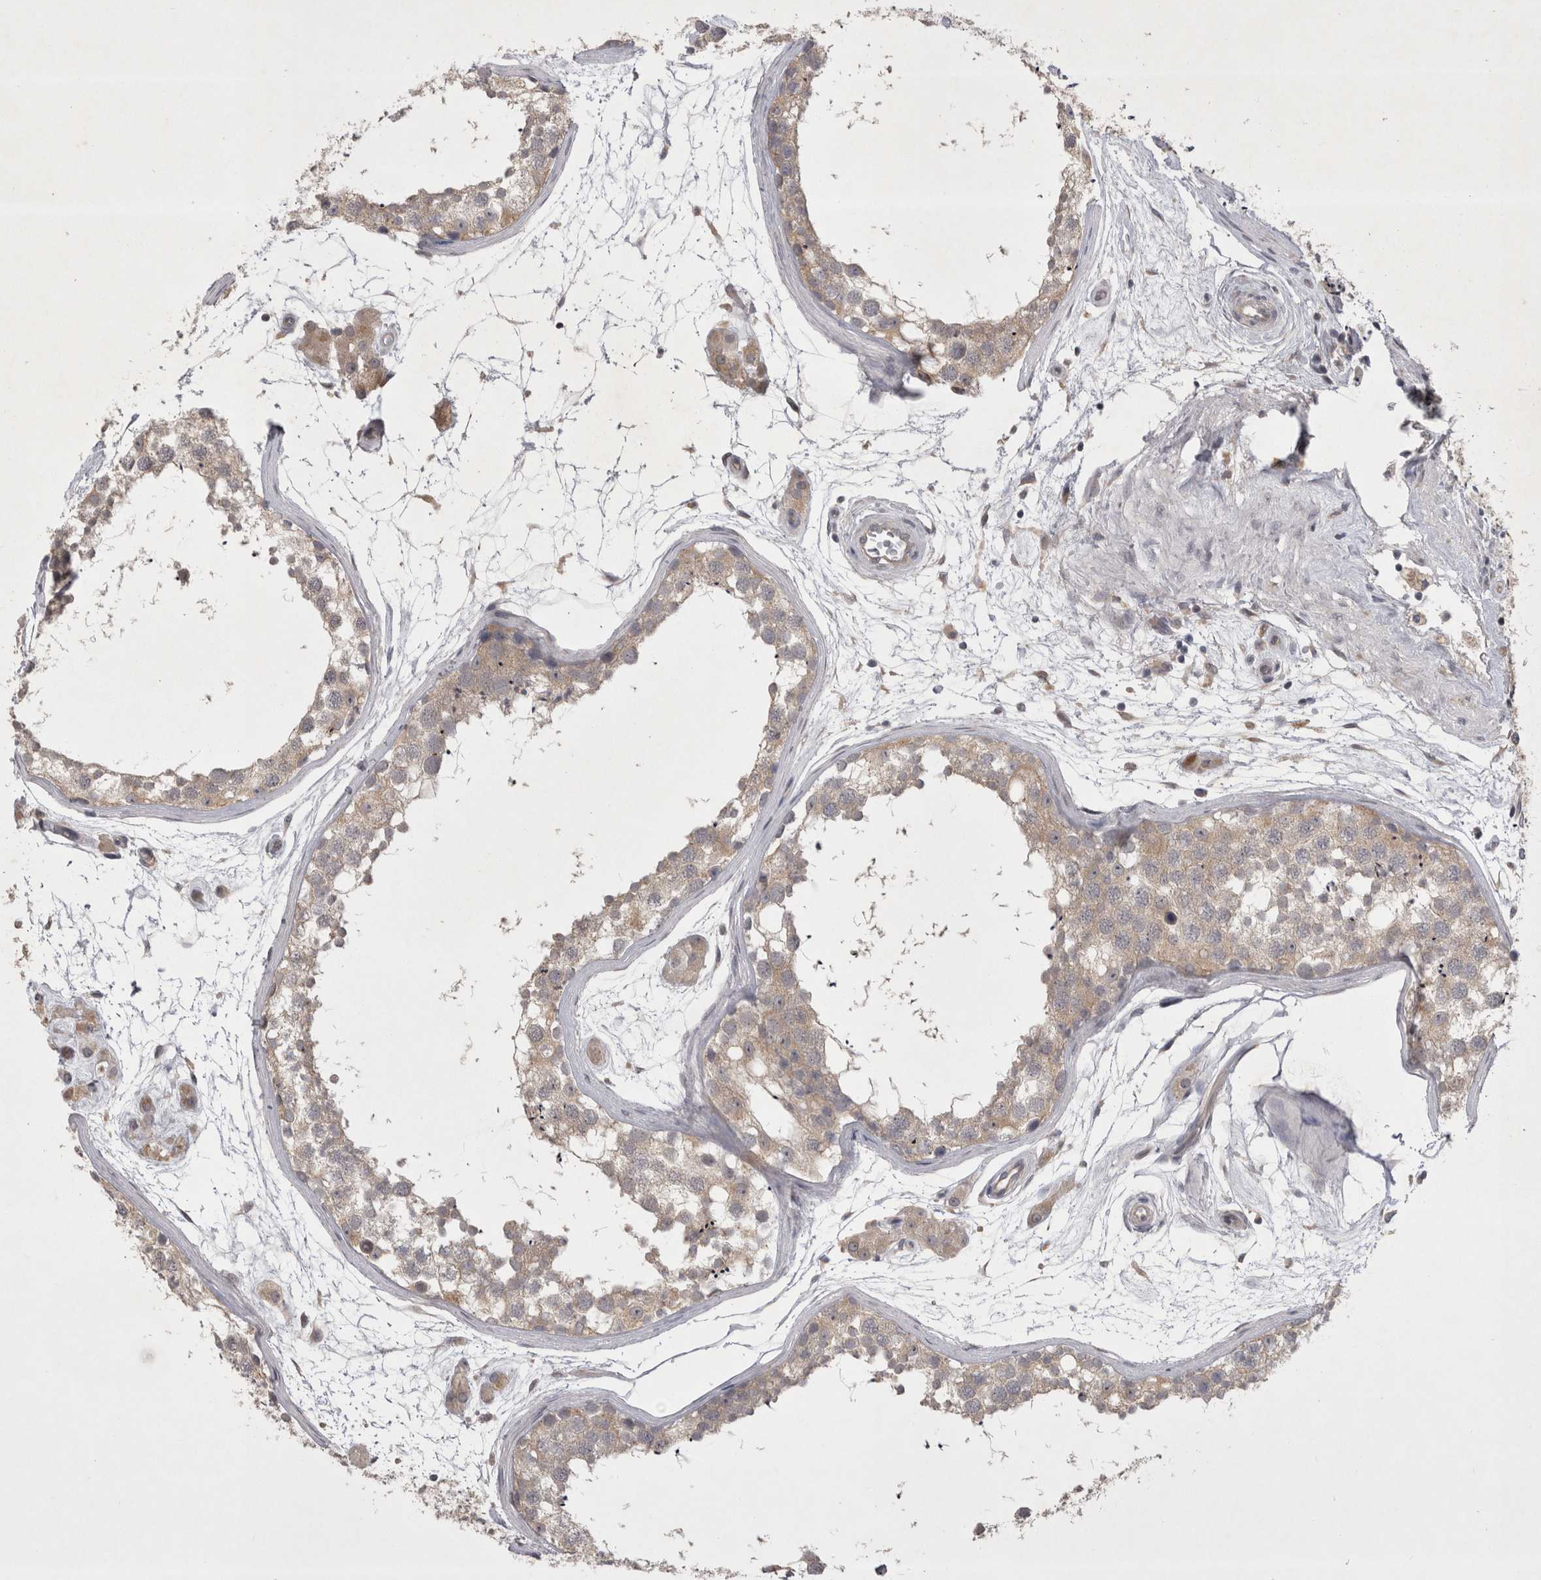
{"staining": {"intensity": "weak", "quantity": ">75%", "location": "cytoplasmic/membranous"}, "tissue": "testis", "cell_type": "Cells in seminiferous ducts", "image_type": "normal", "snomed": [{"axis": "morphology", "description": "Normal tissue, NOS"}, {"axis": "topography", "description": "Testis"}], "caption": "Weak cytoplasmic/membranous protein expression is appreciated in approximately >75% of cells in seminiferous ducts in testis.", "gene": "CTBS", "patient": {"sex": "male", "age": 56}}